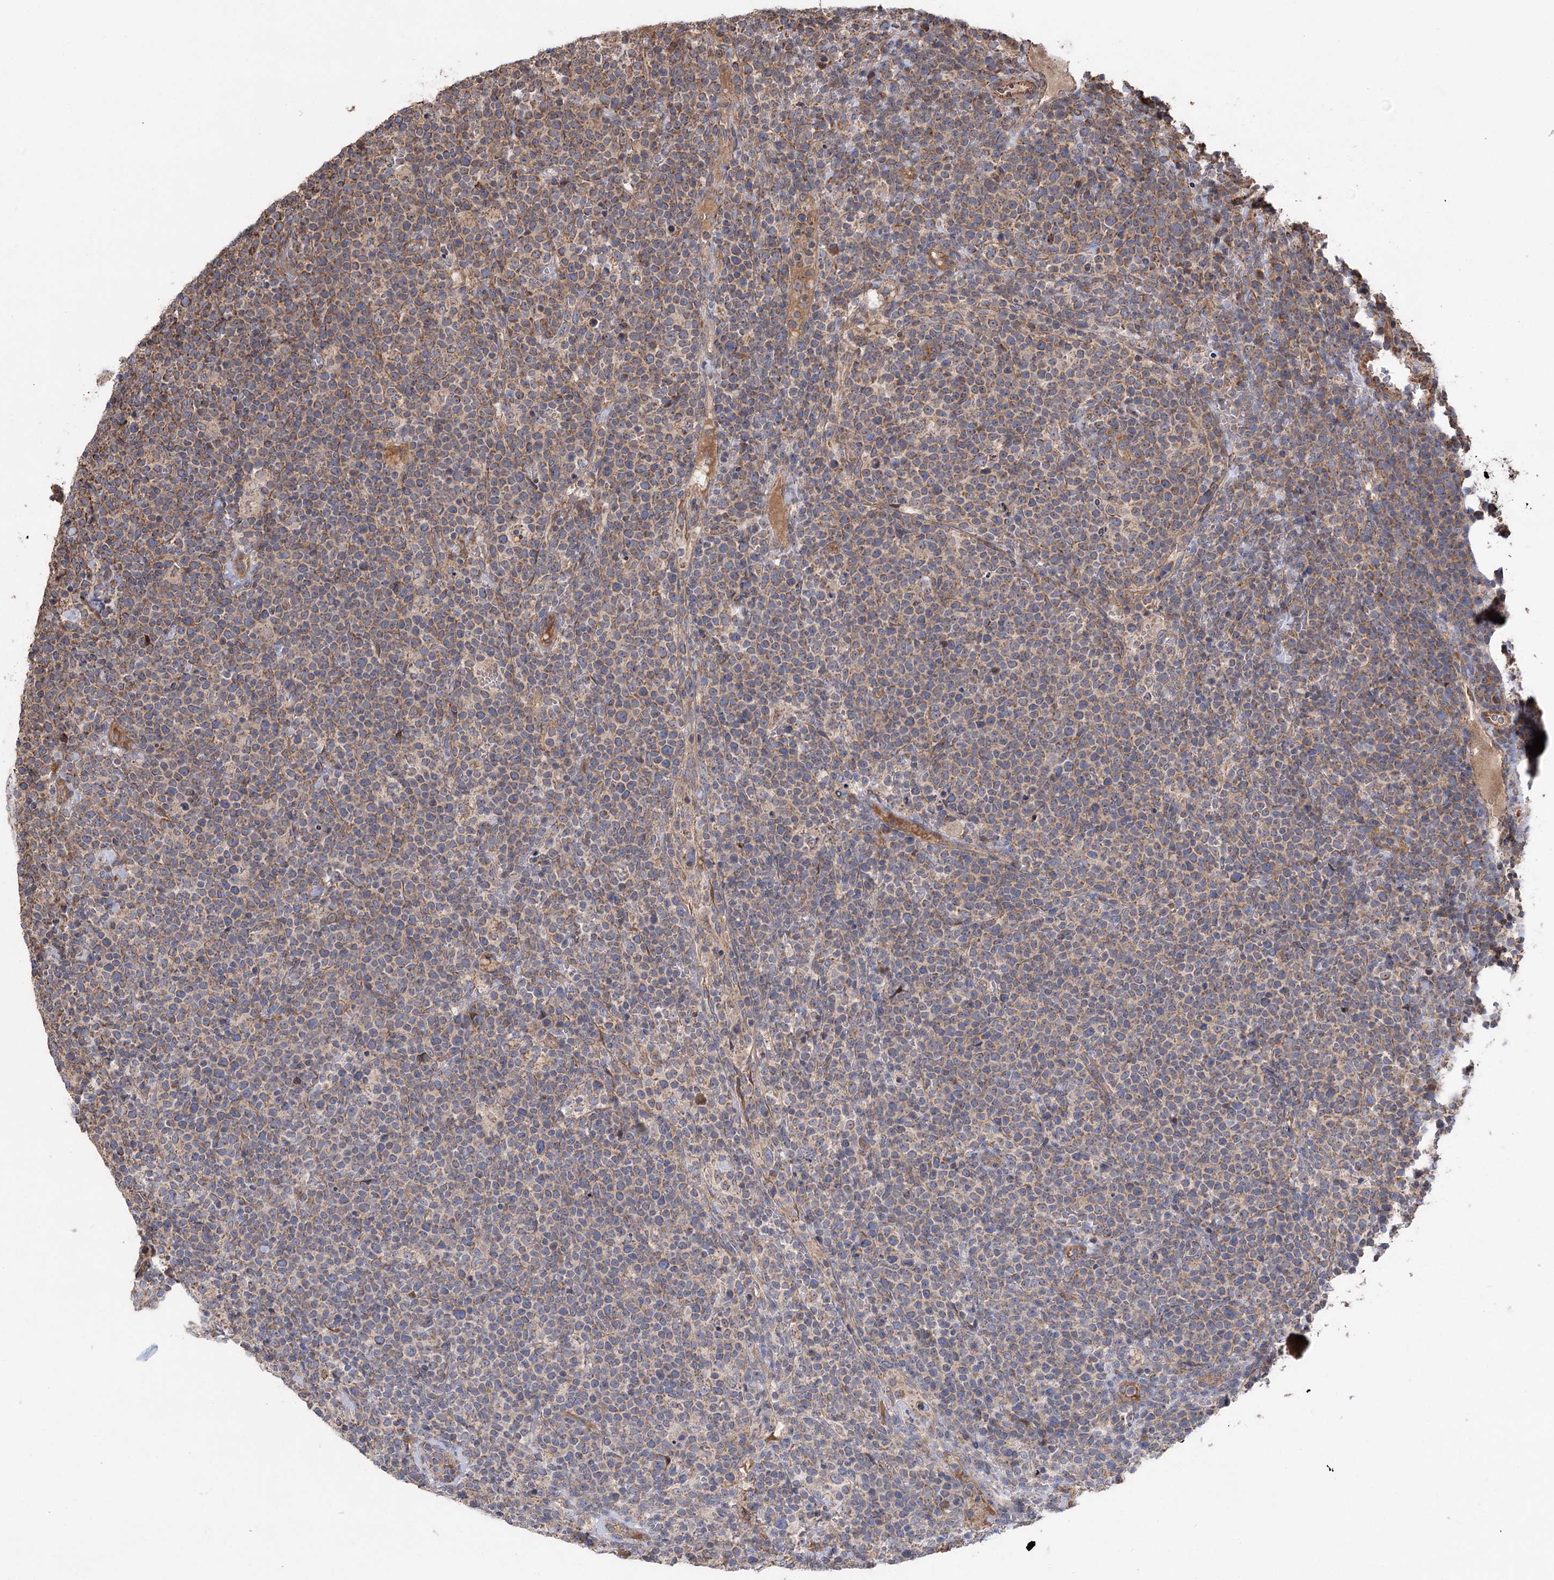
{"staining": {"intensity": "moderate", "quantity": ">75%", "location": "cytoplasmic/membranous"}, "tissue": "lymphoma", "cell_type": "Tumor cells", "image_type": "cancer", "snomed": [{"axis": "morphology", "description": "Malignant lymphoma, non-Hodgkin's type, High grade"}, {"axis": "topography", "description": "Lymph node"}], "caption": "Protein staining by IHC exhibits moderate cytoplasmic/membranous staining in approximately >75% of tumor cells in lymphoma. (DAB IHC with brightfield microscopy, high magnification).", "gene": "RWDD4", "patient": {"sex": "male", "age": 61}}